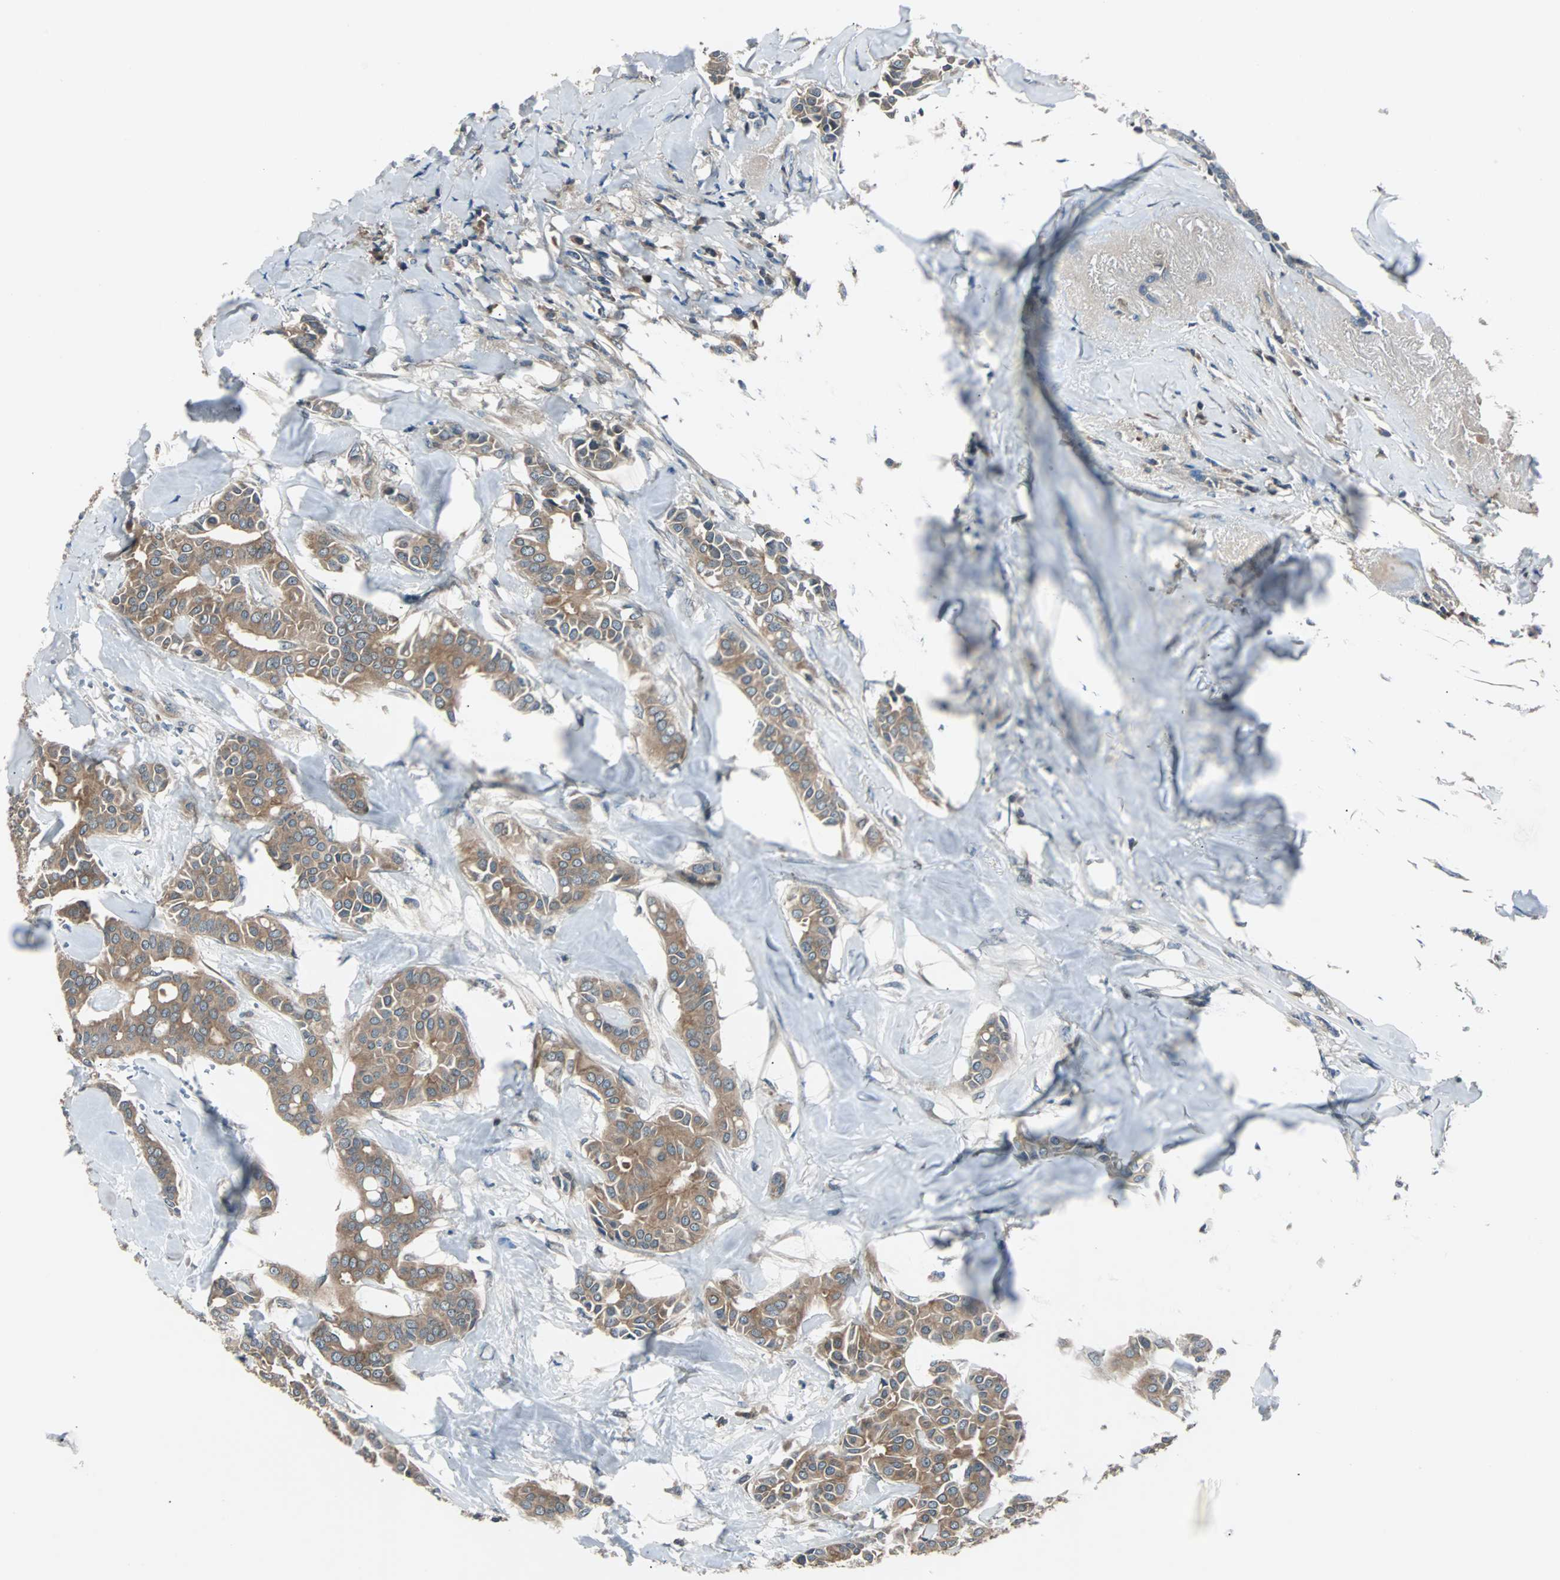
{"staining": {"intensity": "moderate", "quantity": ">75%", "location": "cytoplasmic/membranous"}, "tissue": "head and neck cancer", "cell_type": "Tumor cells", "image_type": "cancer", "snomed": [{"axis": "morphology", "description": "Adenocarcinoma, NOS"}, {"axis": "topography", "description": "Salivary gland"}, {"axis": "topography", "description": "Head-Neck"}], "caption": "Immunohistochemical staining of adenocarcinoma (head and neck) reveals moderate cytoplasmic/membranous protein staining in approximately >75% of tumor cells.", "gene": "ARF1", "patient": {"sex": "female", "age": 59}}